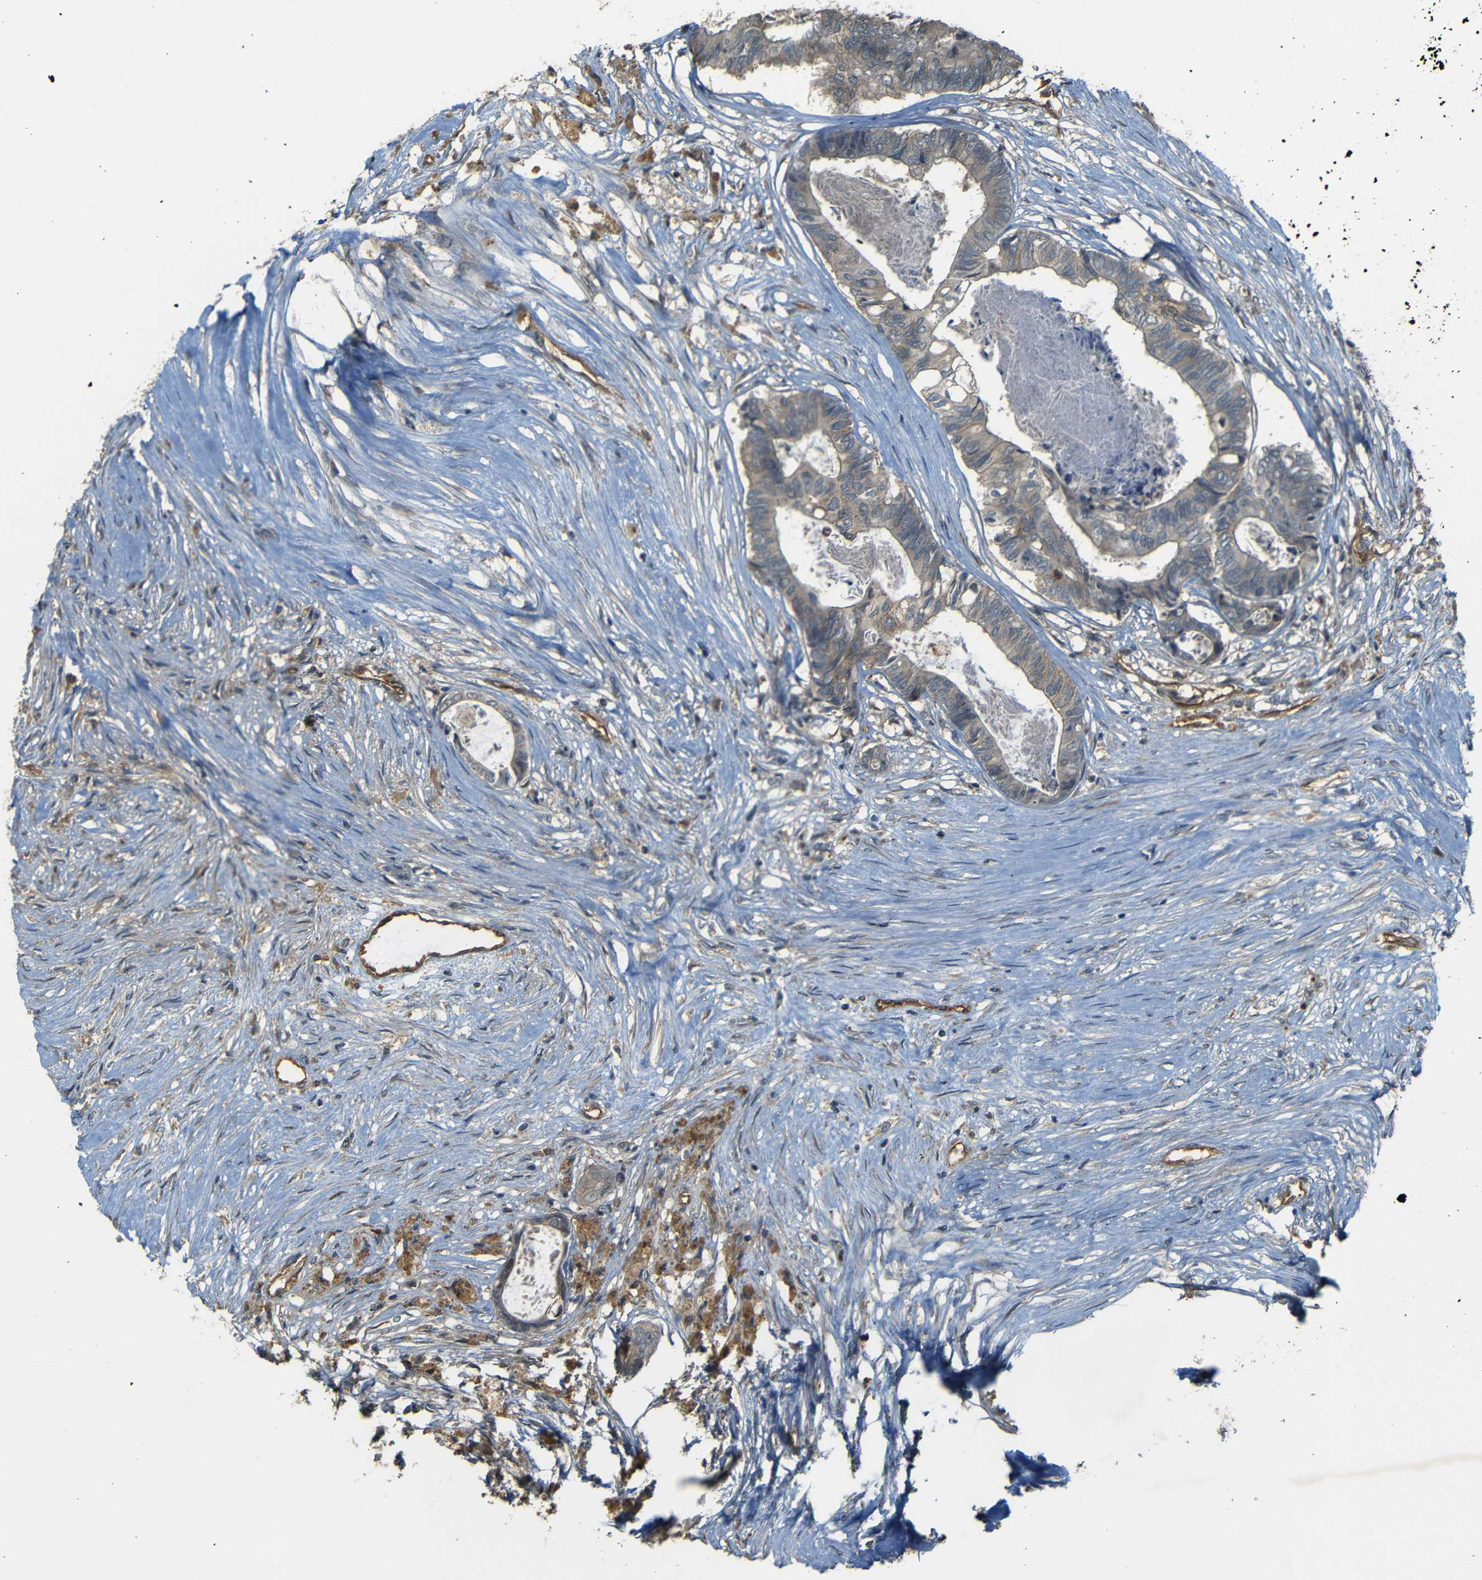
{"staining": {"intensity": "moderate", "quantity": ">75%", "location": "cytoplasmic/membranous"}, "tissue": "colorectal cancer", "cell_type": "Tumor cells", "image_type": "cancer", "snomed": [{"axis": "morphology", "description": "Adenocarcinoma, NOS"}, {"axis": "topography", "description": "Rectum"}], "caption": "Immunohistochemistry (IHC) image of neoplastic tissue: human adenocarcinoma (colorectal) stained using immunohistochemistry (IHC) displays medium levels of moderate protein expression localized specifically in the cytoplasmic/membranous of tumor cells, appearing as a cytoplasmic/membranous brown color.", "gene": "RELL1", "patient": {"sex": "male", "age": 63}}